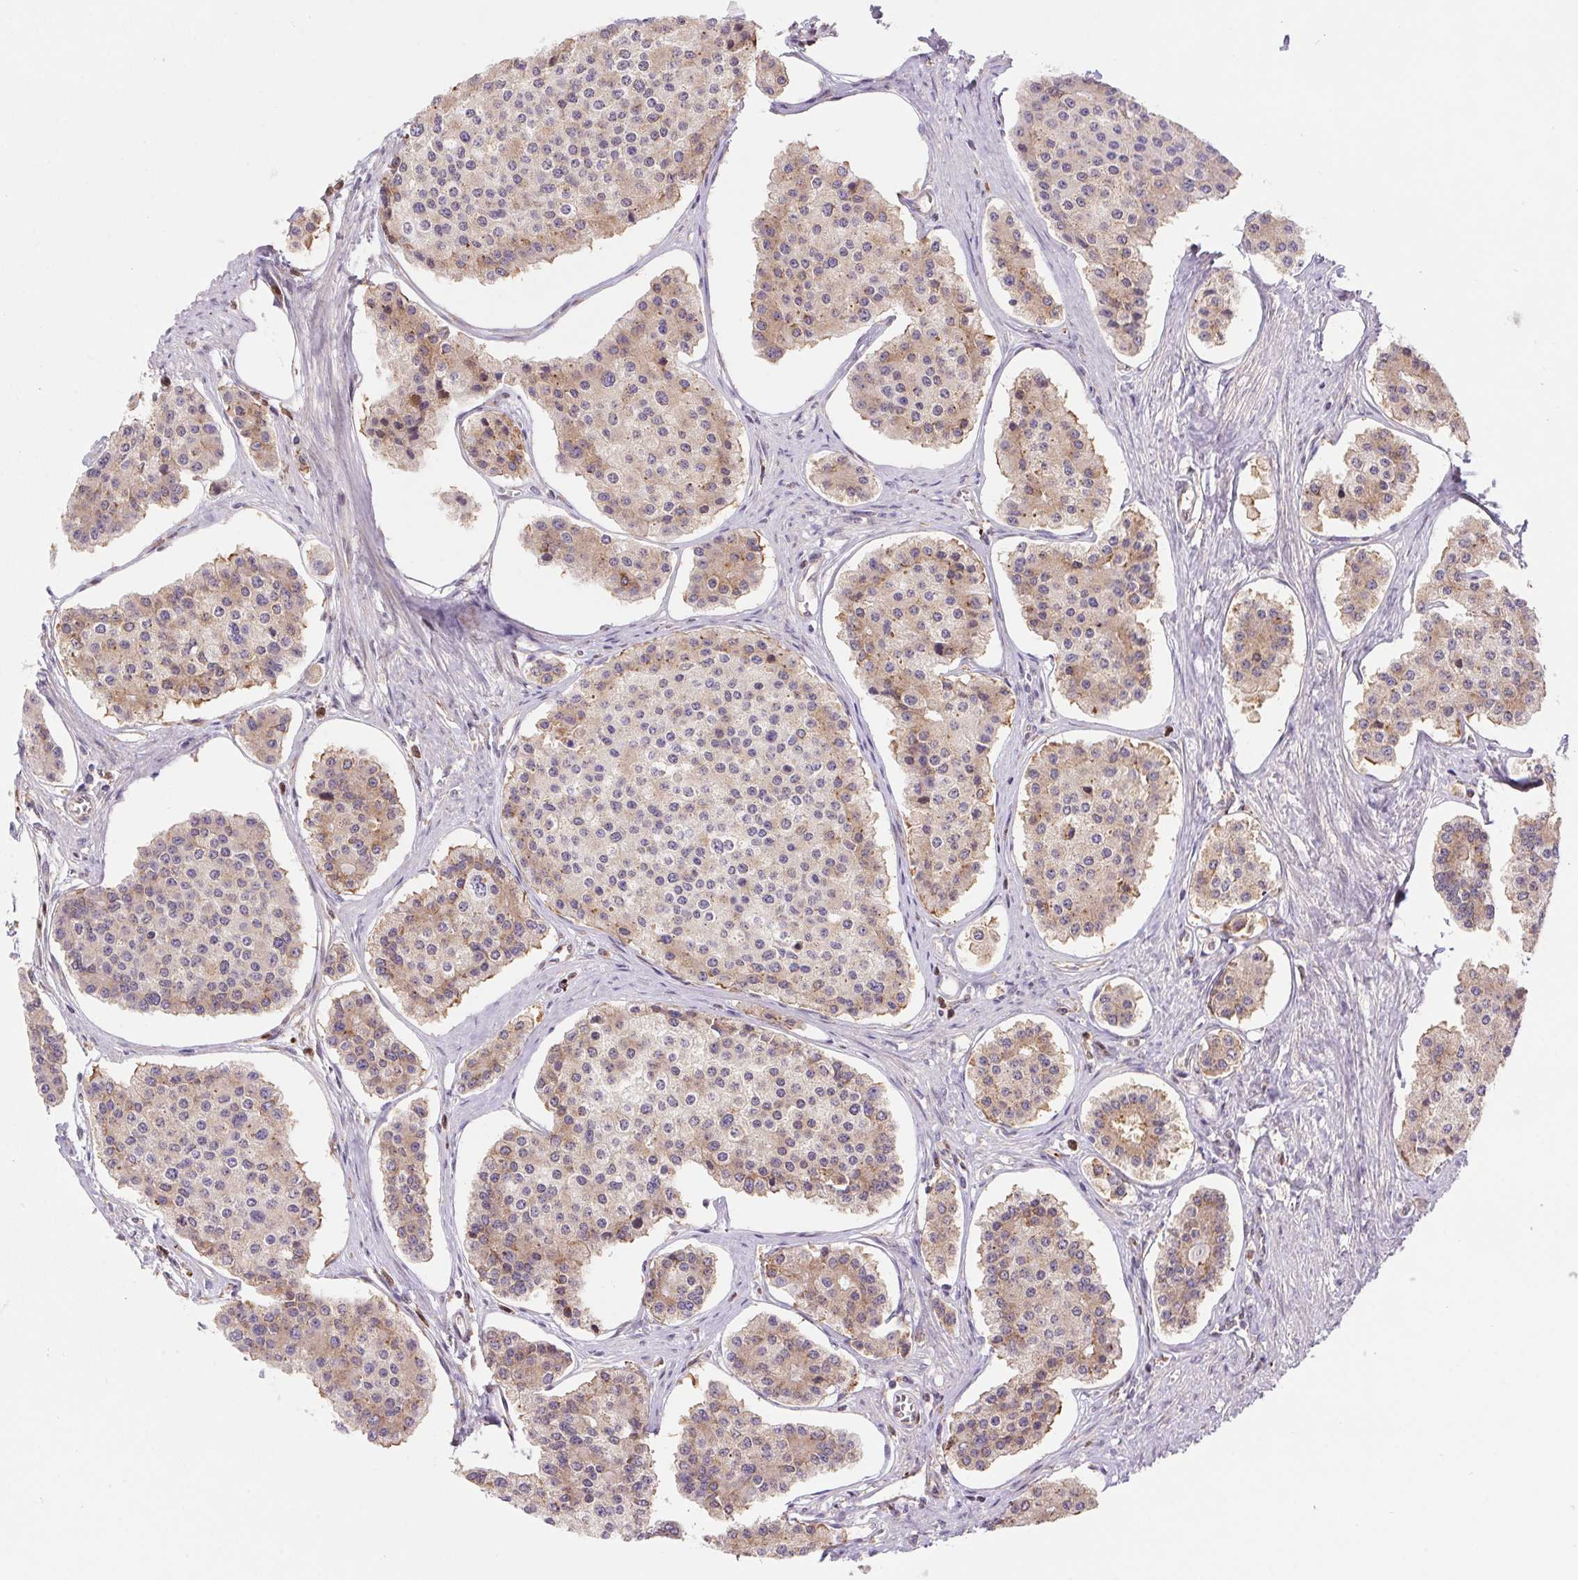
{"staining": {"intensity": "weak", "quantity": "25%-75%", "location": "cytoplasmic/membranous"}, "tissue": "carcinoid", "cell_type": "Tumor cells", "image_type": "cancer", "snomed": [{"axis": "morphology", "description": "Carcinoid, malignant, NOS"}, {"axis": "topography", "description": "Small intestine"}], "caption": "Weak cytoplasmic/membranous positivity for a protein is appreciated in approximately 25%-75% of tumor cells of carcinoid using IHC.", "gene": "KLHL20", "patient": {"sex": "female", "age": 65}}